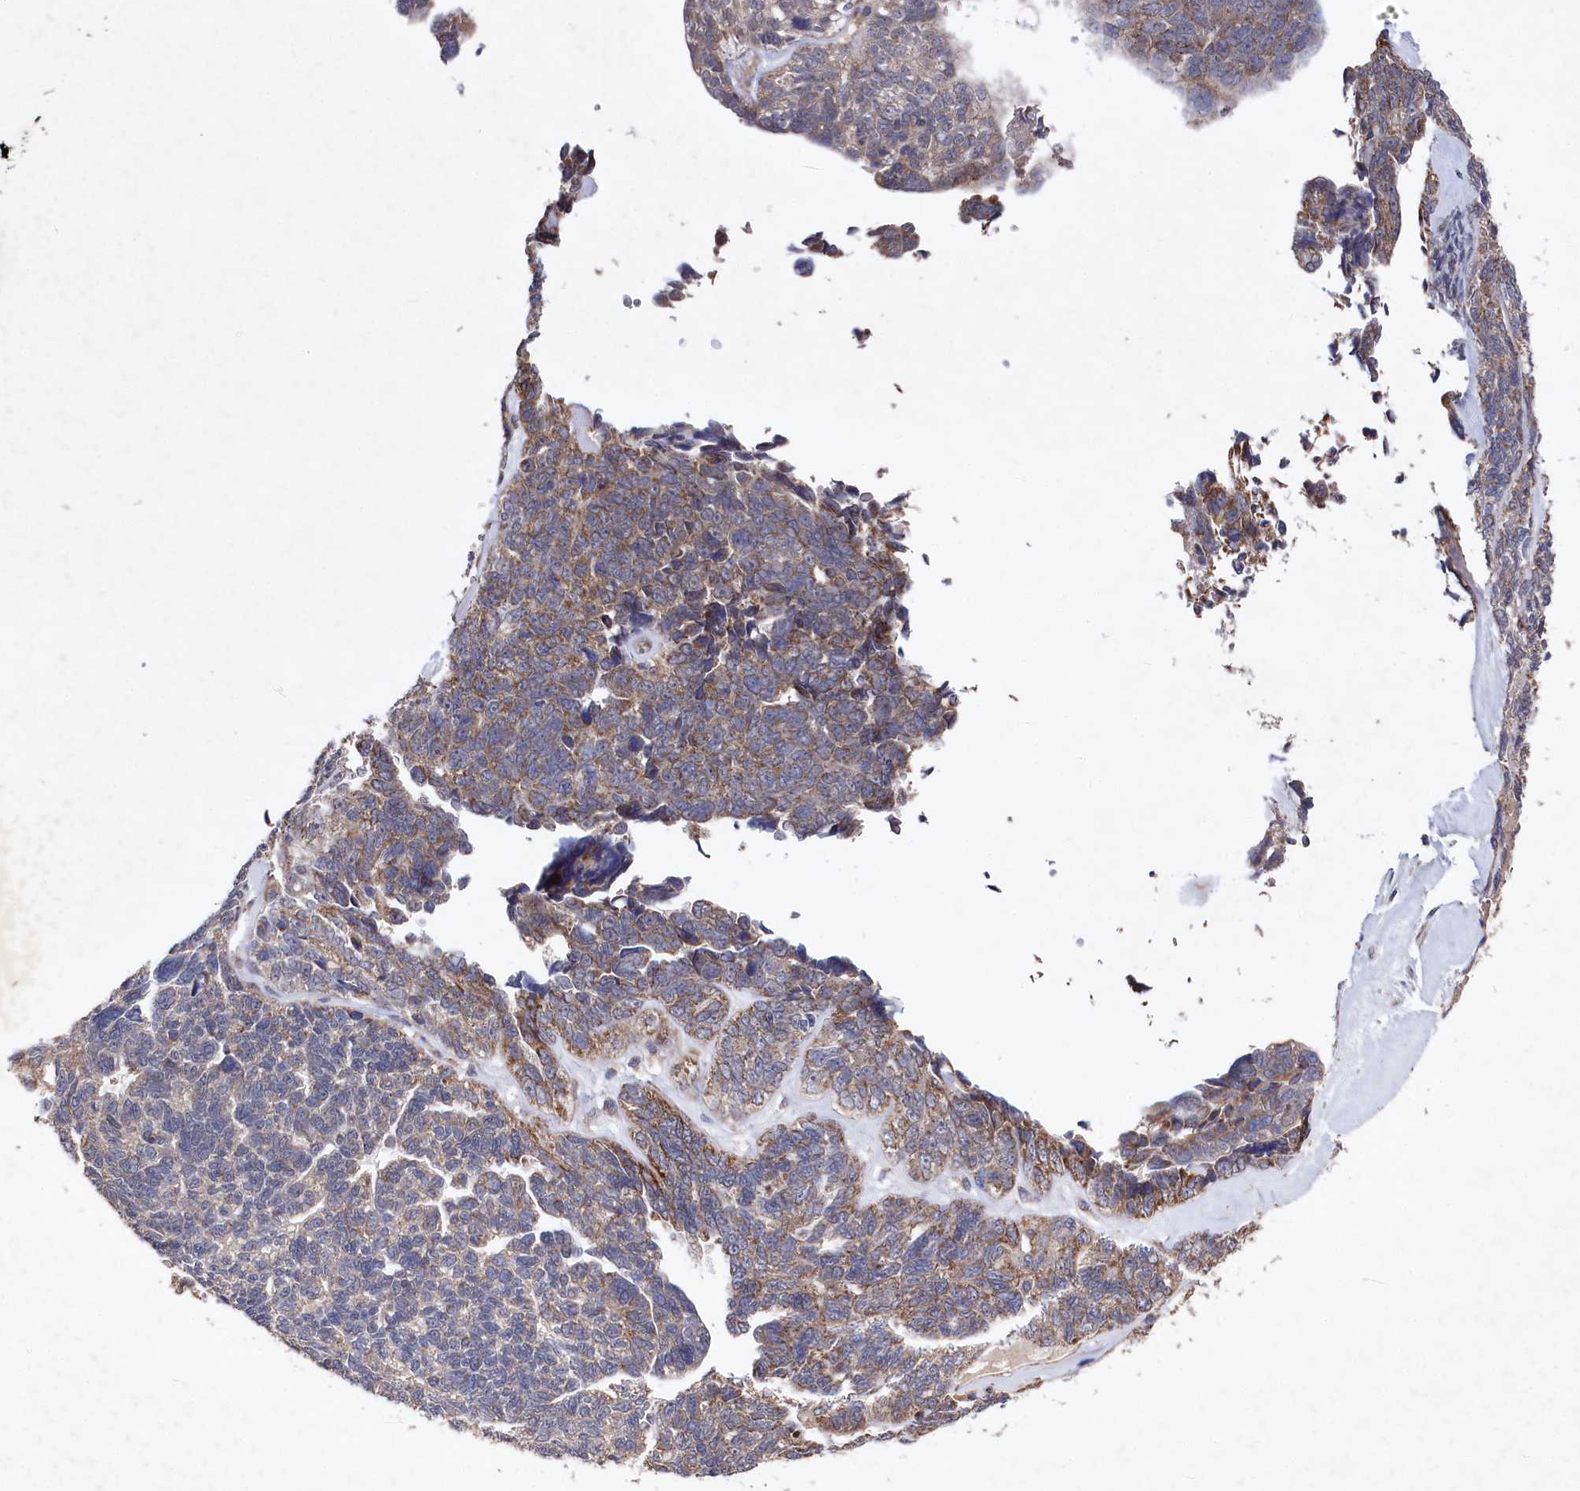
{"staining": {"intensity": "moderate", "quantity": "25%-75%", "location": "cytoplasmic/membranous"}, "tissue": "ovarian cancer", "cell_type": "Tumor cells", "image_type": "cancer", "snomed": [{"axis": "morphology", "description": "Cystadenocarcinoma, serous, NOS"}, {"axis": "topography", "description": "Ovary"}], "caption": "Moderate cytoplasmic/membranous expression for a protein is identified in approximately 25%-75% of tumor cells of ovarian cancer using immunohistochemistry (IHC).", "gene": "SUPV3L1", "patient": {"sex": "female", "age": 79}}